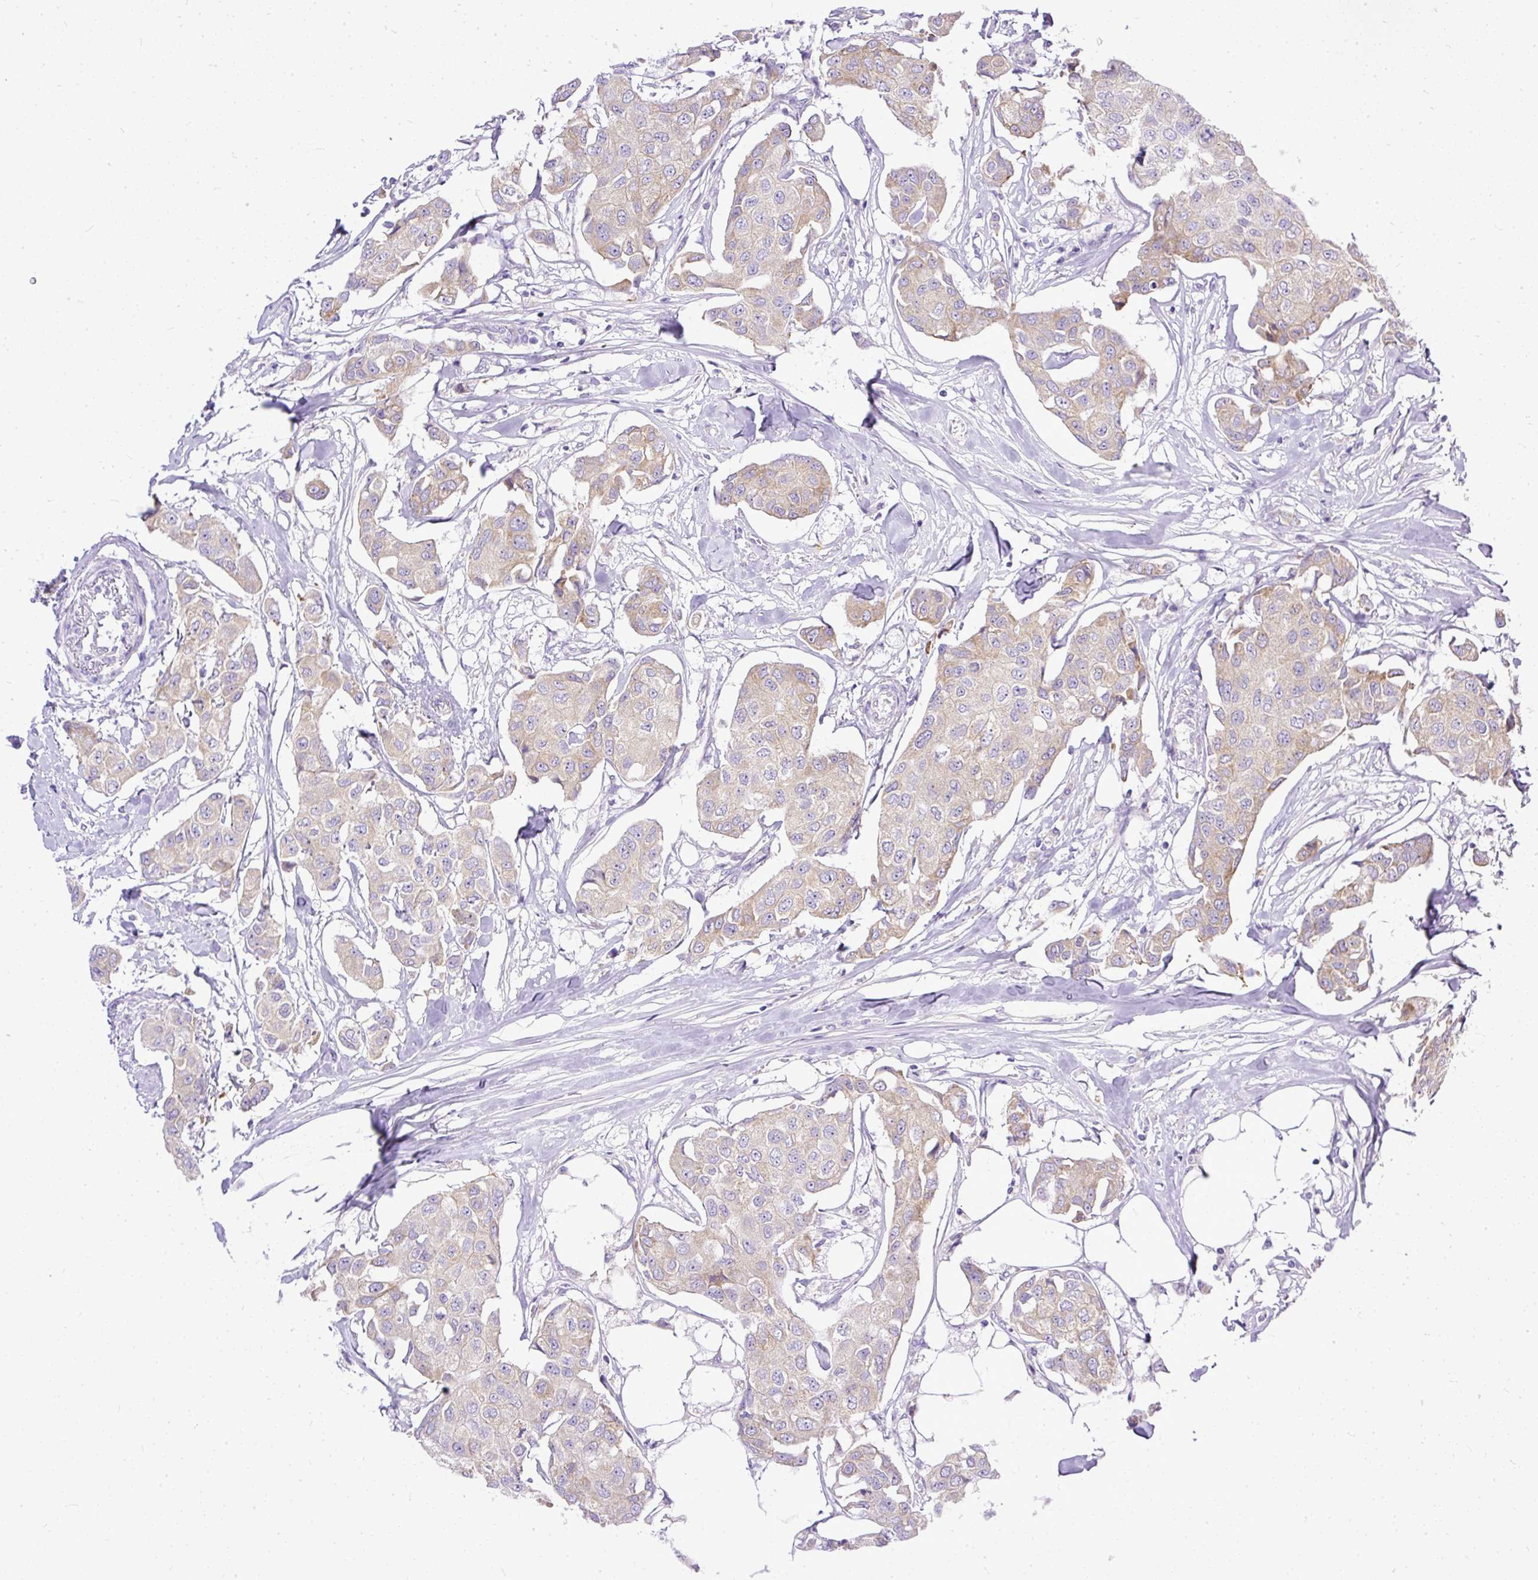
{"staining": {"intensity": "weak", "quantity": "25%-75%", "location": "cytoplasmic/membranous"}, "tissue": "breast cancer", "cell_type": "Tumor cells", "image_type": "cancer", "snomed": [{"axis": "morphology", "description": "Duct carcinoma"}, {"axis": "topography", "description": "Breast"}, {"axis": "topography", "description": "Lymph node"}], "caption": "Protein expression by immunohistochemistry displays weak cytoplasmic/membranous positivity in about 25%-75% of tumor cells in invasive ductal carcinoma (breast).", "gene": "AMFR", "patient": {"sex": "female", "age": 80}}